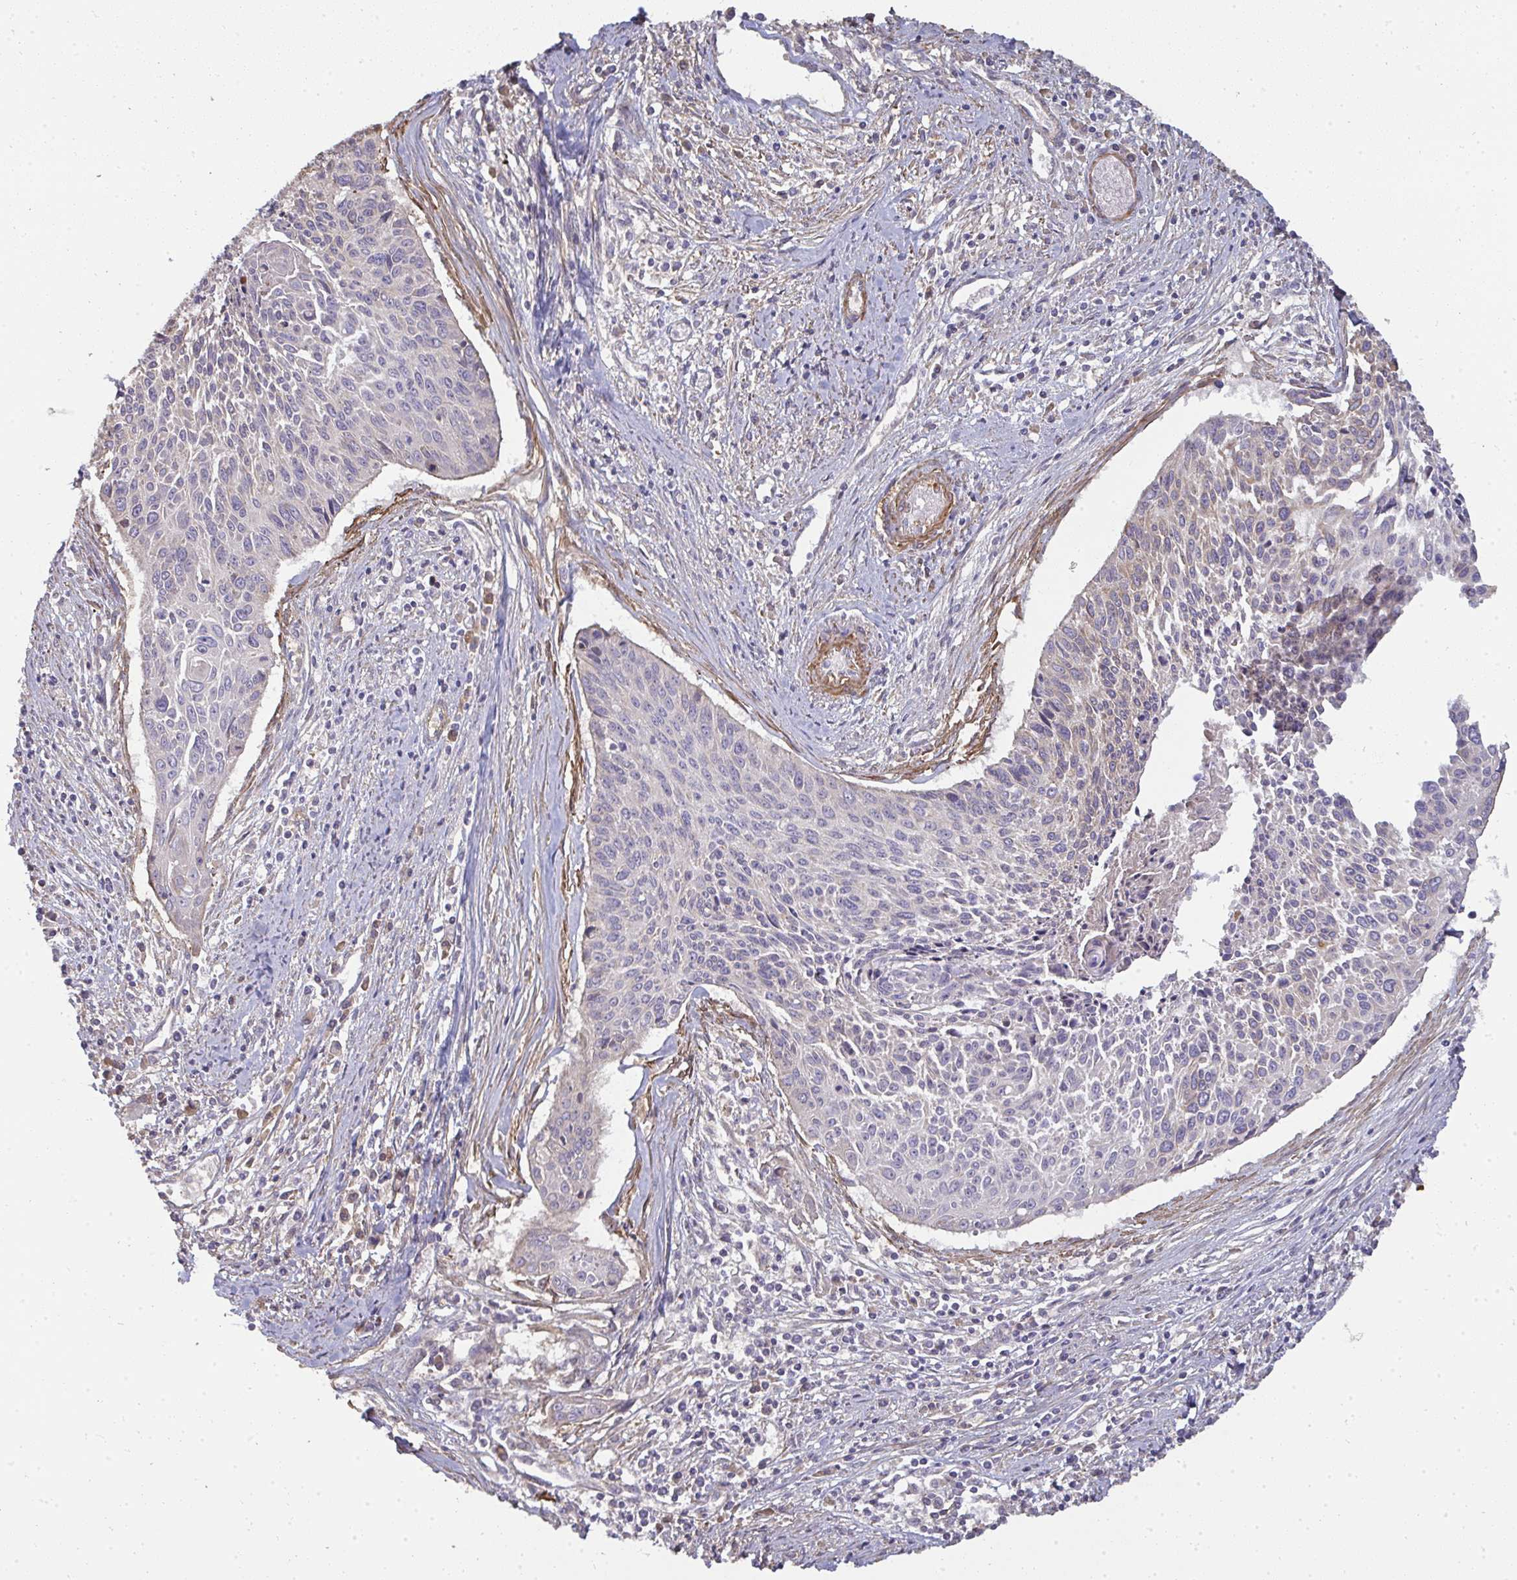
{"staining": {"intensity": "weak", "quantity": "<25%", "location": "cytoplasmic/membranous"}, "tissue": "cervical cancer", "cell_type": "Tumor cells", "image_type": "cancer", "snomed": [{"axis": "morphology", "description": "Squamous cell carcinoma, NOS"}, {"axis": "topography", "description": "Cervix"}], "caption": "Cervical cancer was stained to show a protein in brown. There is no significant staining in tumor cells. (DAB immunohistochemistry visualized using brightfield microscopy, high magnification).", "gene": "ZFYVE28", "patient": {"sex": "female", "age": 55}}